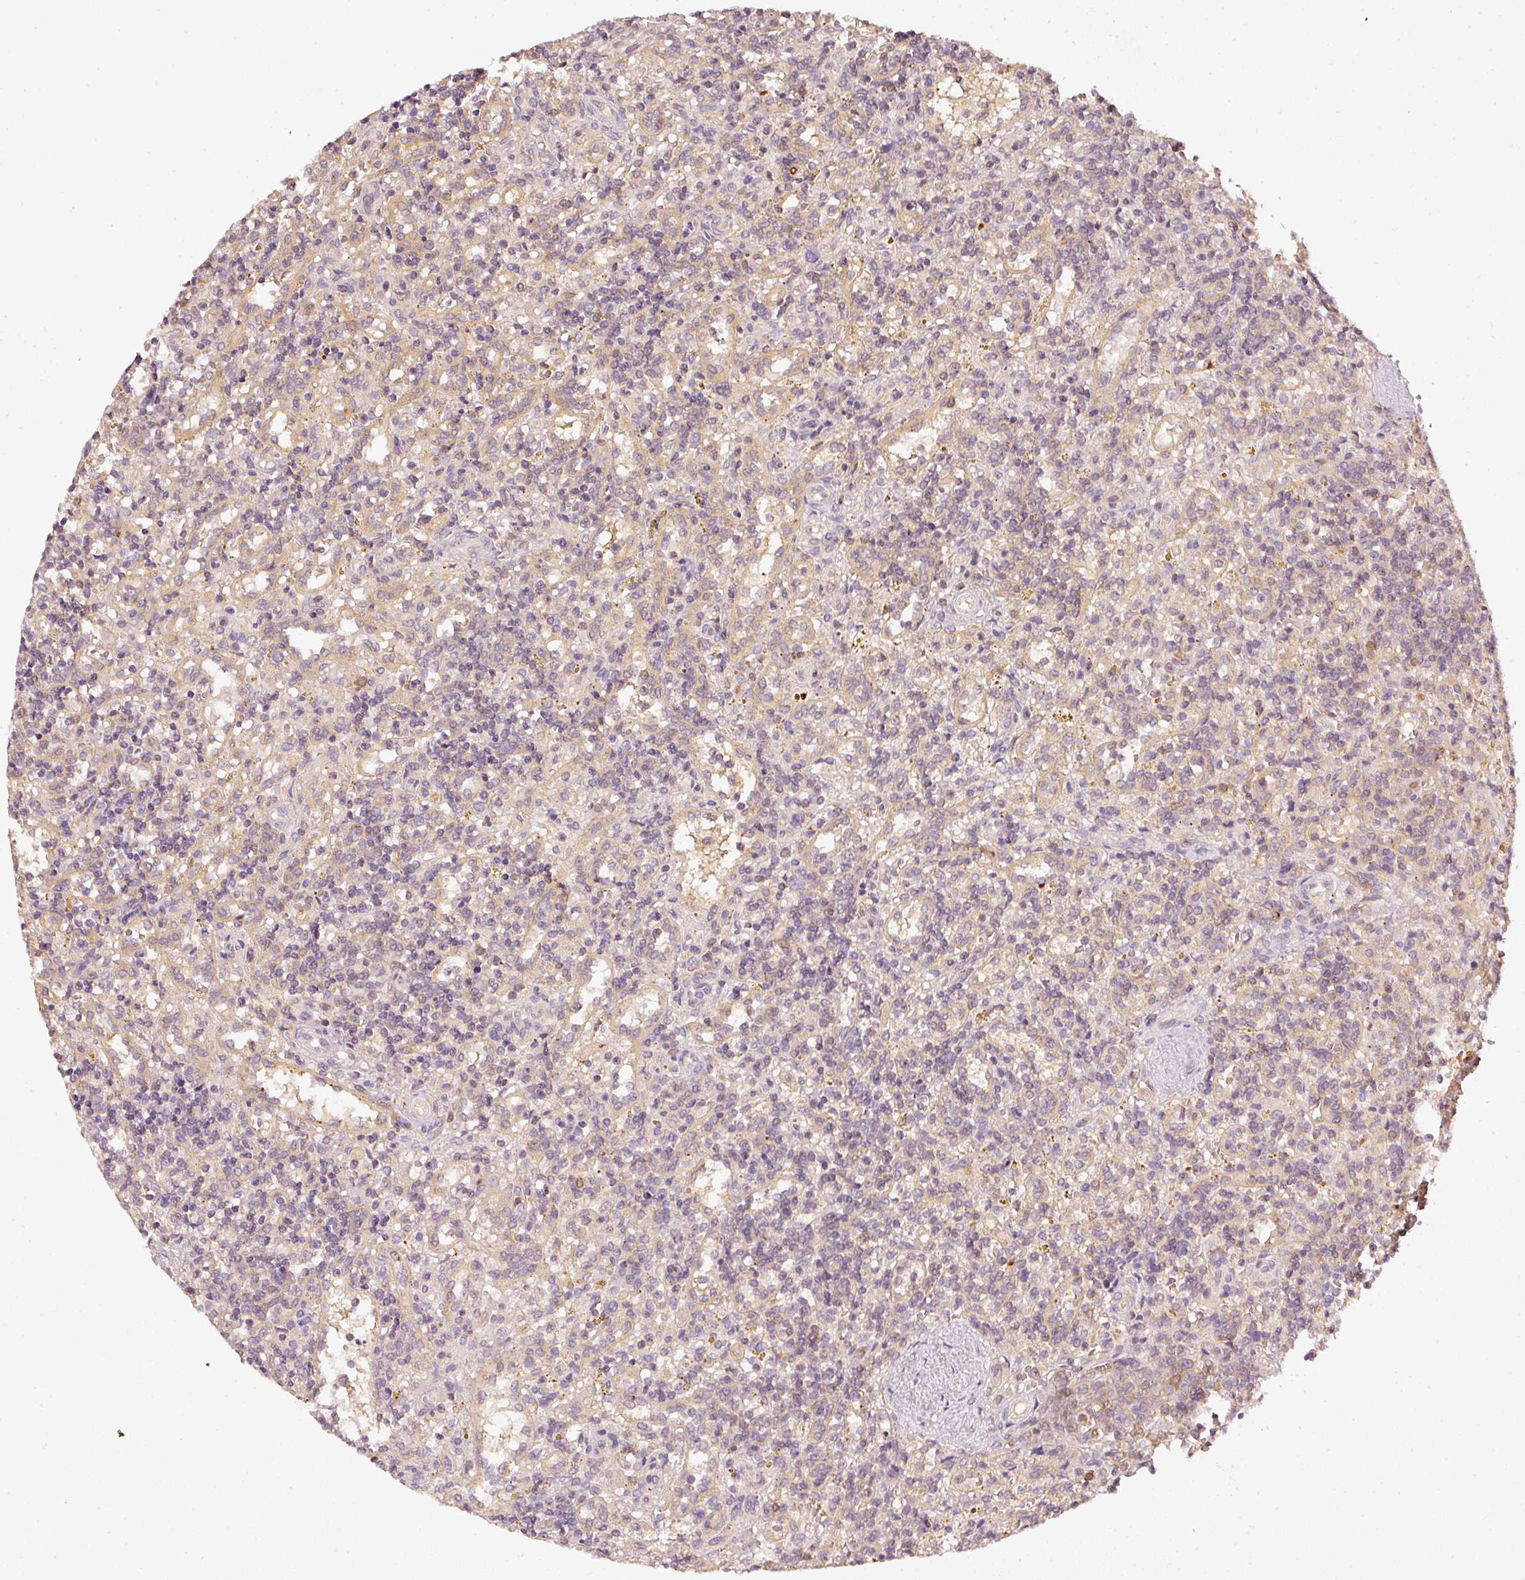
{"staining": {"intensity": "moderate", "quantity": "<25%", "location": "cytoplasmic/membranous"}, "tissue": "lymphoma", "cell_type": "Tumor cells", "image_type": "cancer", "snomed": [{"axis": "morphology", "description": "Malignant lymphoma, non-Hodgkin's type, Low grade"}, {"axis": "topography", "description": "Spleen"}], "caption": "Tumor cells demonstrate low levels of moderate cytoplasmic/membranous positivity in about <25% of cells in human lymphoma. Using DAB (brown) and hematoxylin (blue) stains, captured at high magnification using brightfield microscopy.", "gene": "EVL", "patient": {"sex": "male", "age": 67}}